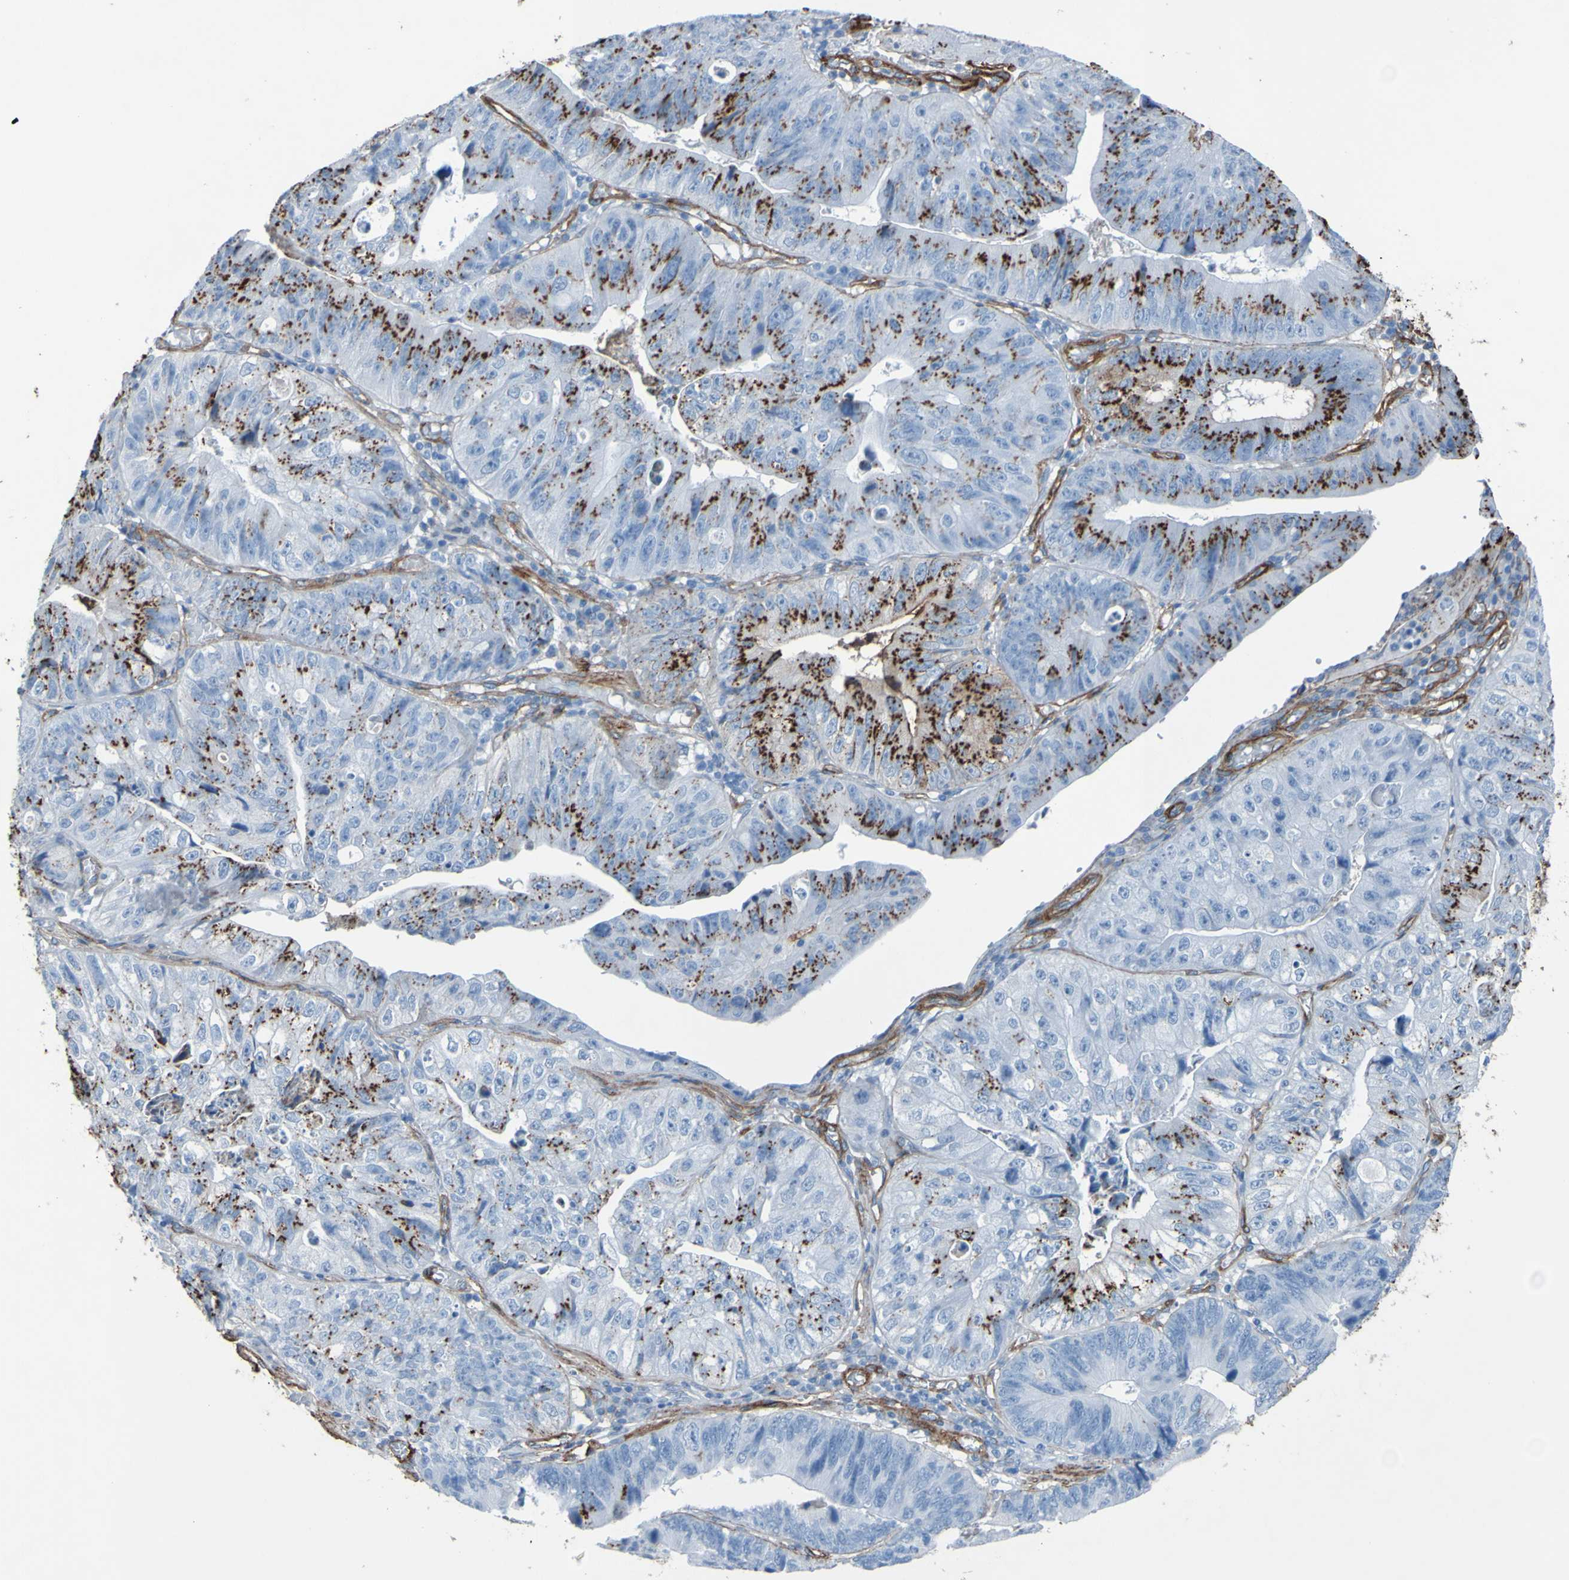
{"staining": {"intensity": "strong", "quantity": "25%-75%", "location": "cytoplasmic/membranous"}, "tissue": "stomach cancer", "cell_type": "Tumor cells", "image_type": "cancer", "snomed": [{"axis": "morphology", "description": "Adenocarcinoma, NOS"}, {"axis": "topography", "description": "Stomach"}], "caption": "Immunohistochemical staining of stomach adenocarcinoma displays high levels of strong cytoplasmic/membranous protein expression in approximately 25%-75% of tumor cells.", "gene": "COL4A2", "patient": {"sex": "male", "age": 59}}